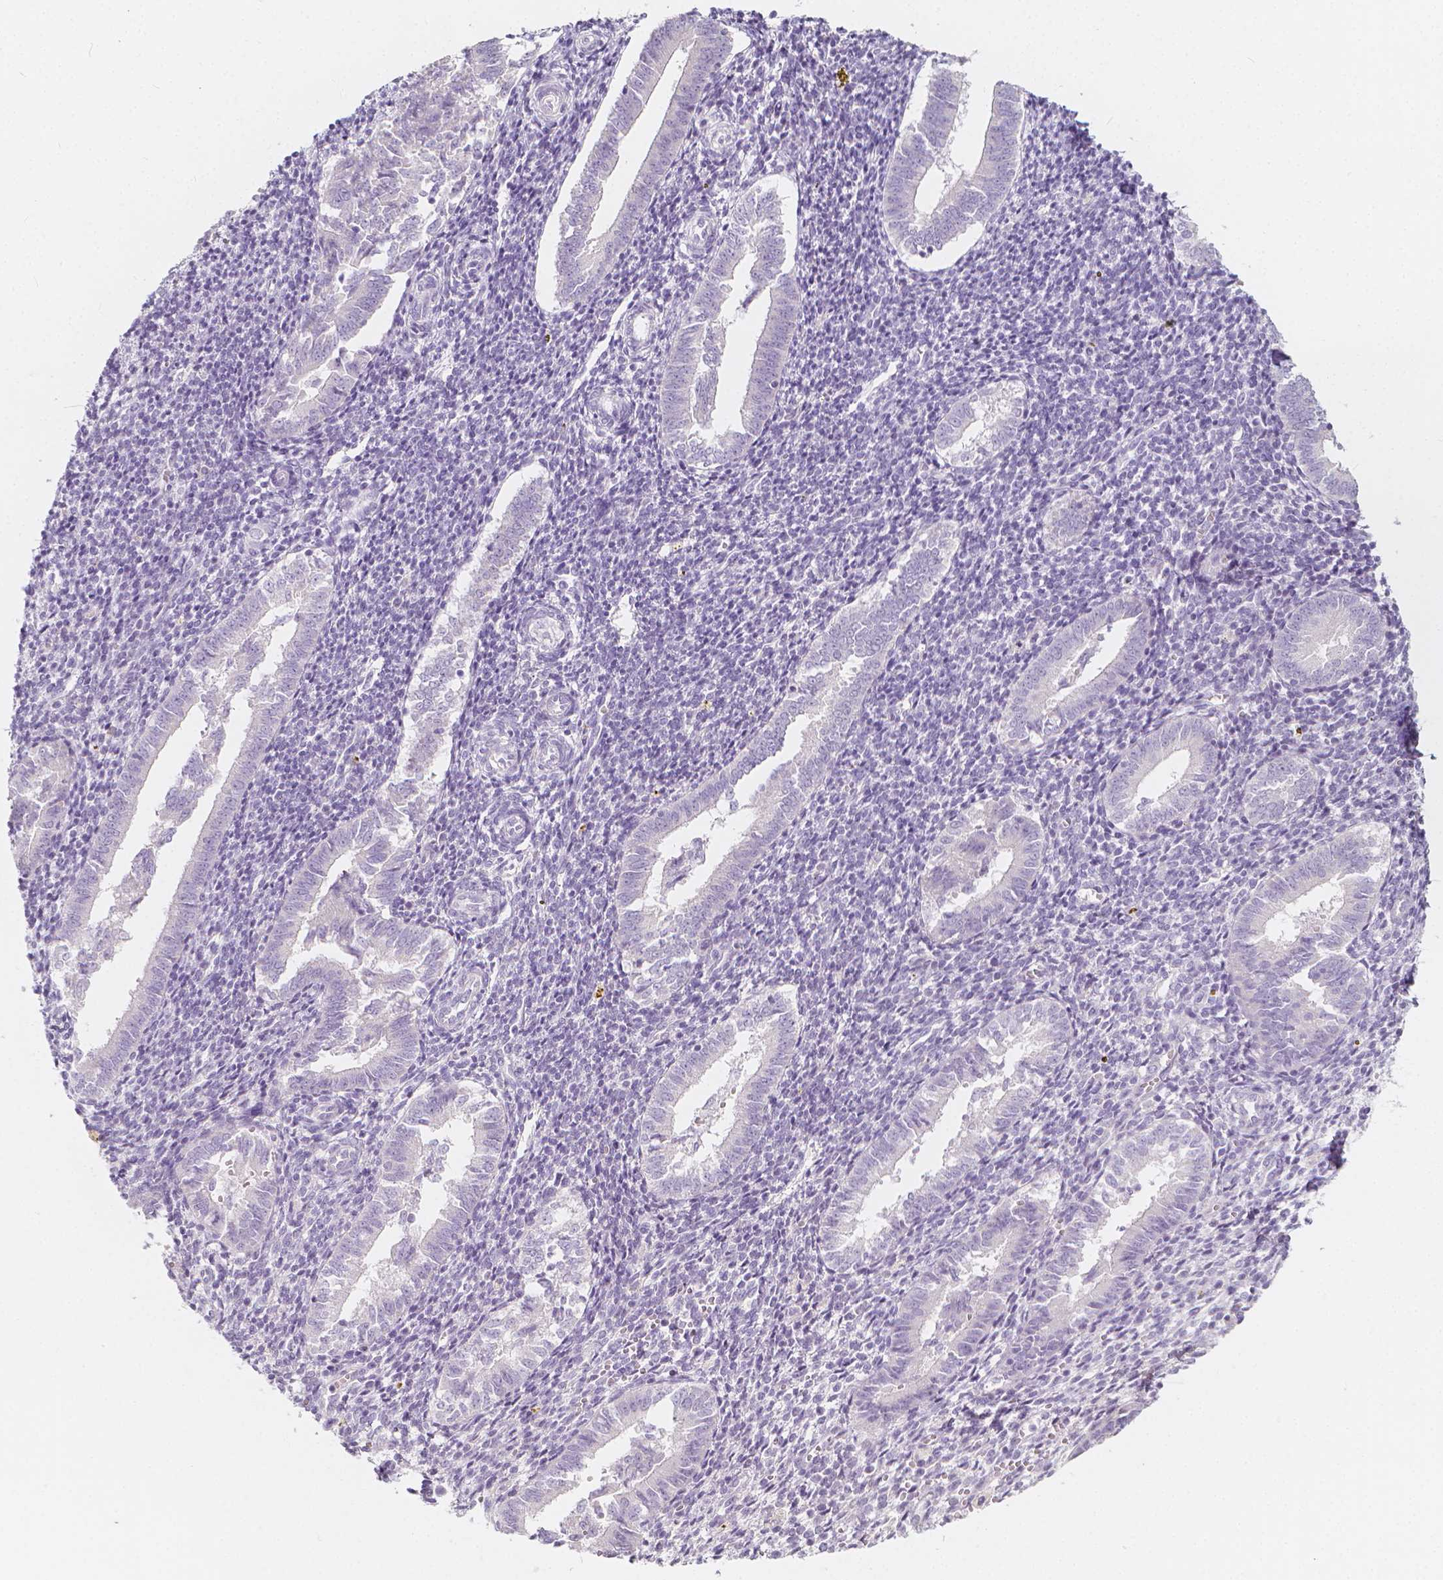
{"staining": {"intensity": "negative", "quantity": "none", "location": "none"}, "tissue": "endometrium", "cell_type": "Cells in endometrial stroma", "image_type": "normal", "snomed": [{"axis": "morphology", "description": "Normal tissue, NOS"}, {"axis": "topography", "description": "Endometrium"}], "caption": "Unremarkable endometrium was stained to show a protein in brown. There is no significant positivity in cells in endometrial stroma. (Stains: DAB (3,3'-diaminobenzidine) IHC with hematoxylin counter stain, Microscopy: brightfield microscopy at high magnification).", "gene": "RBFOX1", "patient": {"sex": "female", "age": 25}}